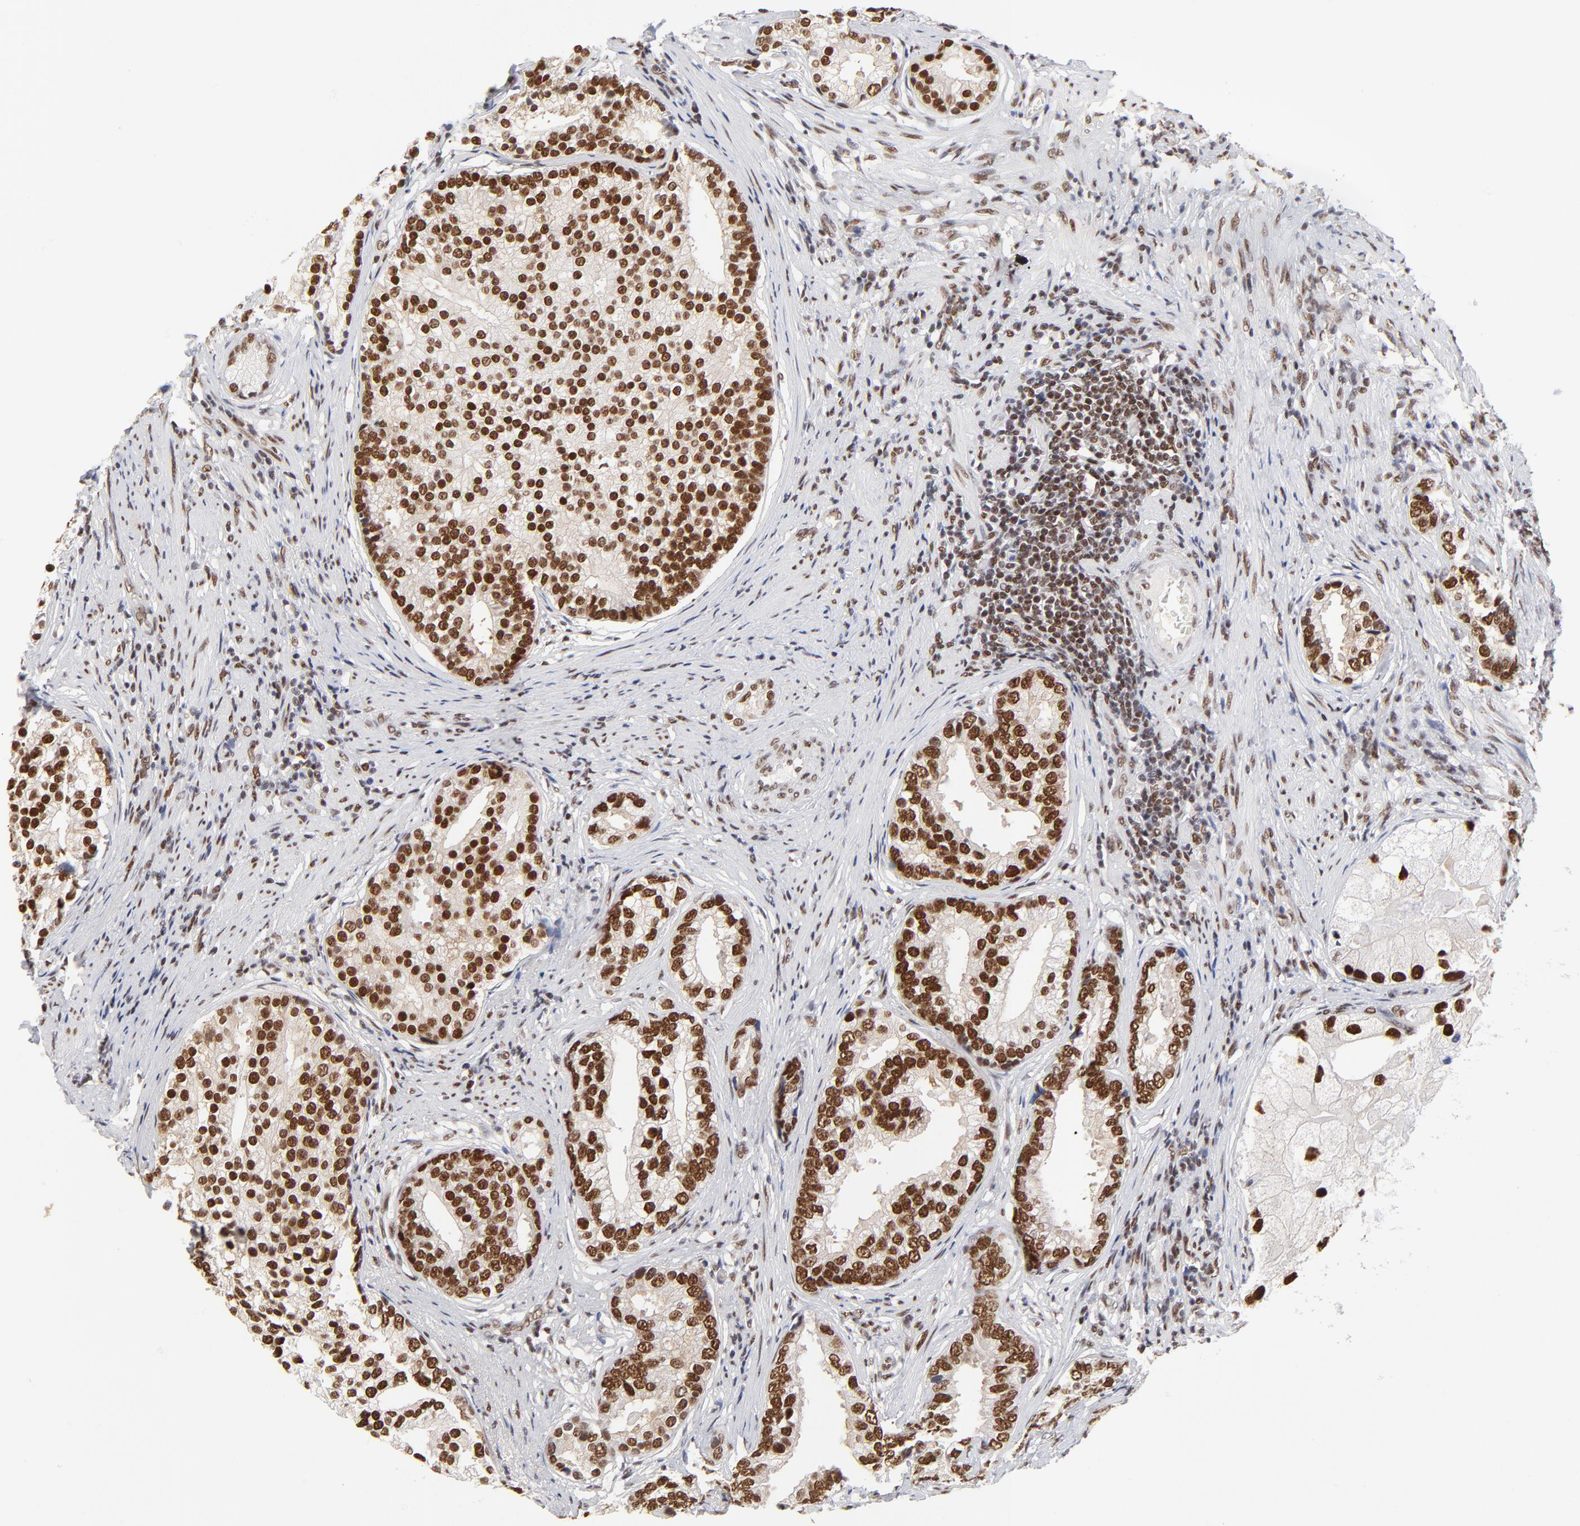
{"staining": {"intensity": "strong", "quantity": ">75%", "location": "nuclear"}, "tissue": "prostate cancer", "cell_type": "Tumor cells", "image_type": "cancer", "snomed": [{"axis": "morphology", "description": "Adenocarcinoma, Low grade"}, {"axis": "topography", "description": "Prostate"}], "caption": "Immunohistochemistry (IHC) (DAB) staining of human prostate cancer (low-grade adenocarcinoma) exhibits strong nuclear protein positivity in approximately >75% of tumor cells.", "gene": "ZMYM3", "patient": {"sex": "male", "age": 71}}